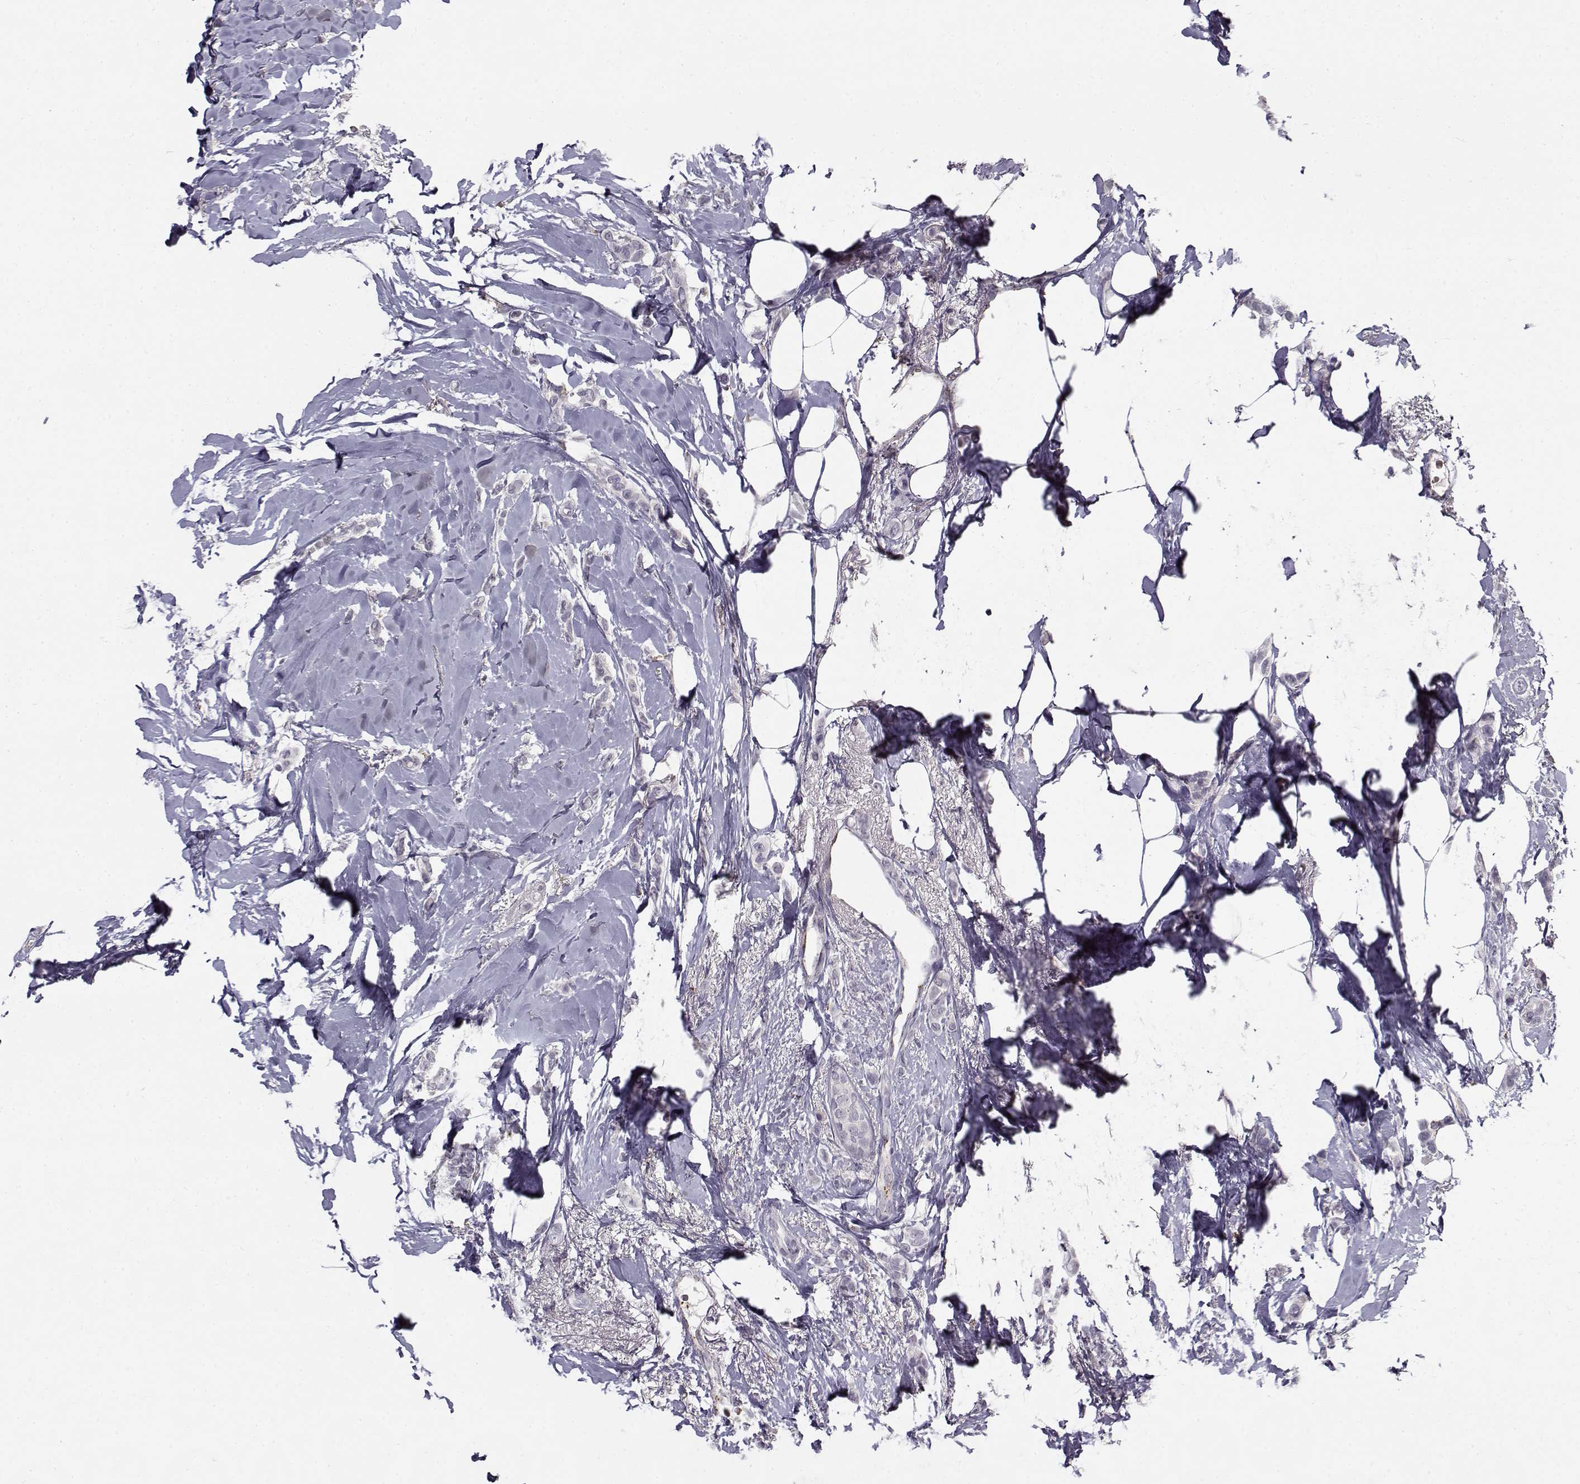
{"staining": {"intensity": "negative", "quantity": "none", "location": "none"}, "tissue": "breast cancer", "cell_type": "Tumor cells", "image_type": "cancer", "snomed": [{"axis": "morphology", "description": "Lobular carcinoma"}, {"axis": "topography", "description": "Breast"}], "caption": "Immunohistochemistry (IHC) micrograph of neoplastic tissue: lobular carcinoma (breast) stained with DAB (3,3'-diaminobenzidine) displays no significant protein staining in tumor cells.", "gene": "SNCA", "patient": {"sex": "female", "age": 66}}